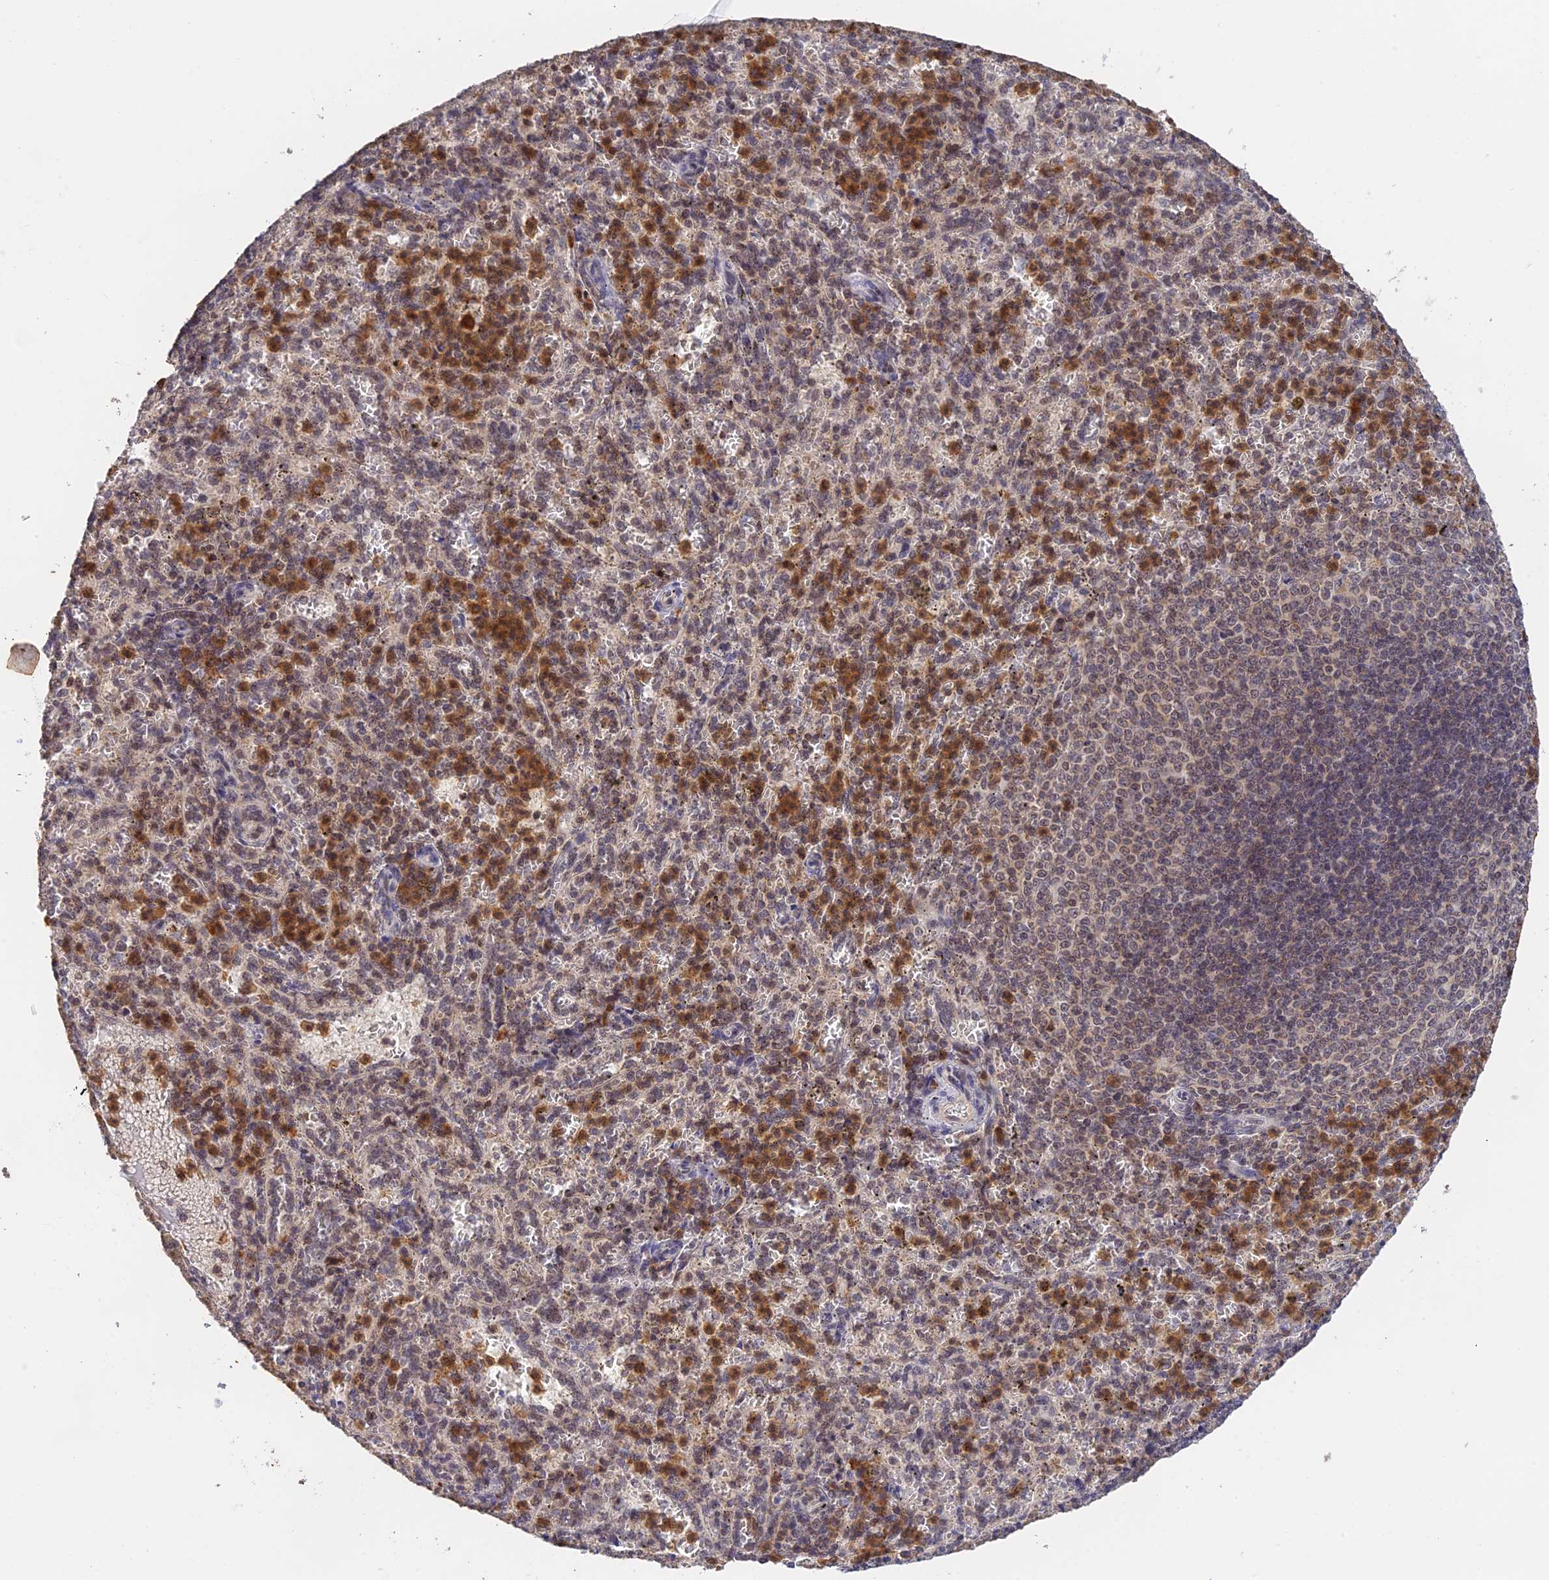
{"staining": {"intensity": "moderate", "quantity": "25%-75%", "location": "cytoplasmic/membranous"}, "tissue": "spleen", "cell_type": "Cells in red pulp", "image_type": "normal", "snomed": [{"axis": "morphology", "description": "Normal tissue, NOS"}, {"axis": "topography", "description": "Spleen"}], "caption": "Approximately 25%-75% of cells in red pulp in benign human spleen display moderate cytoplasmic/membranous protein staining as visualized by brown immunohistochemical staining.", "gene": "PEX16", "patient": {"sex": "female", "age": 21}}